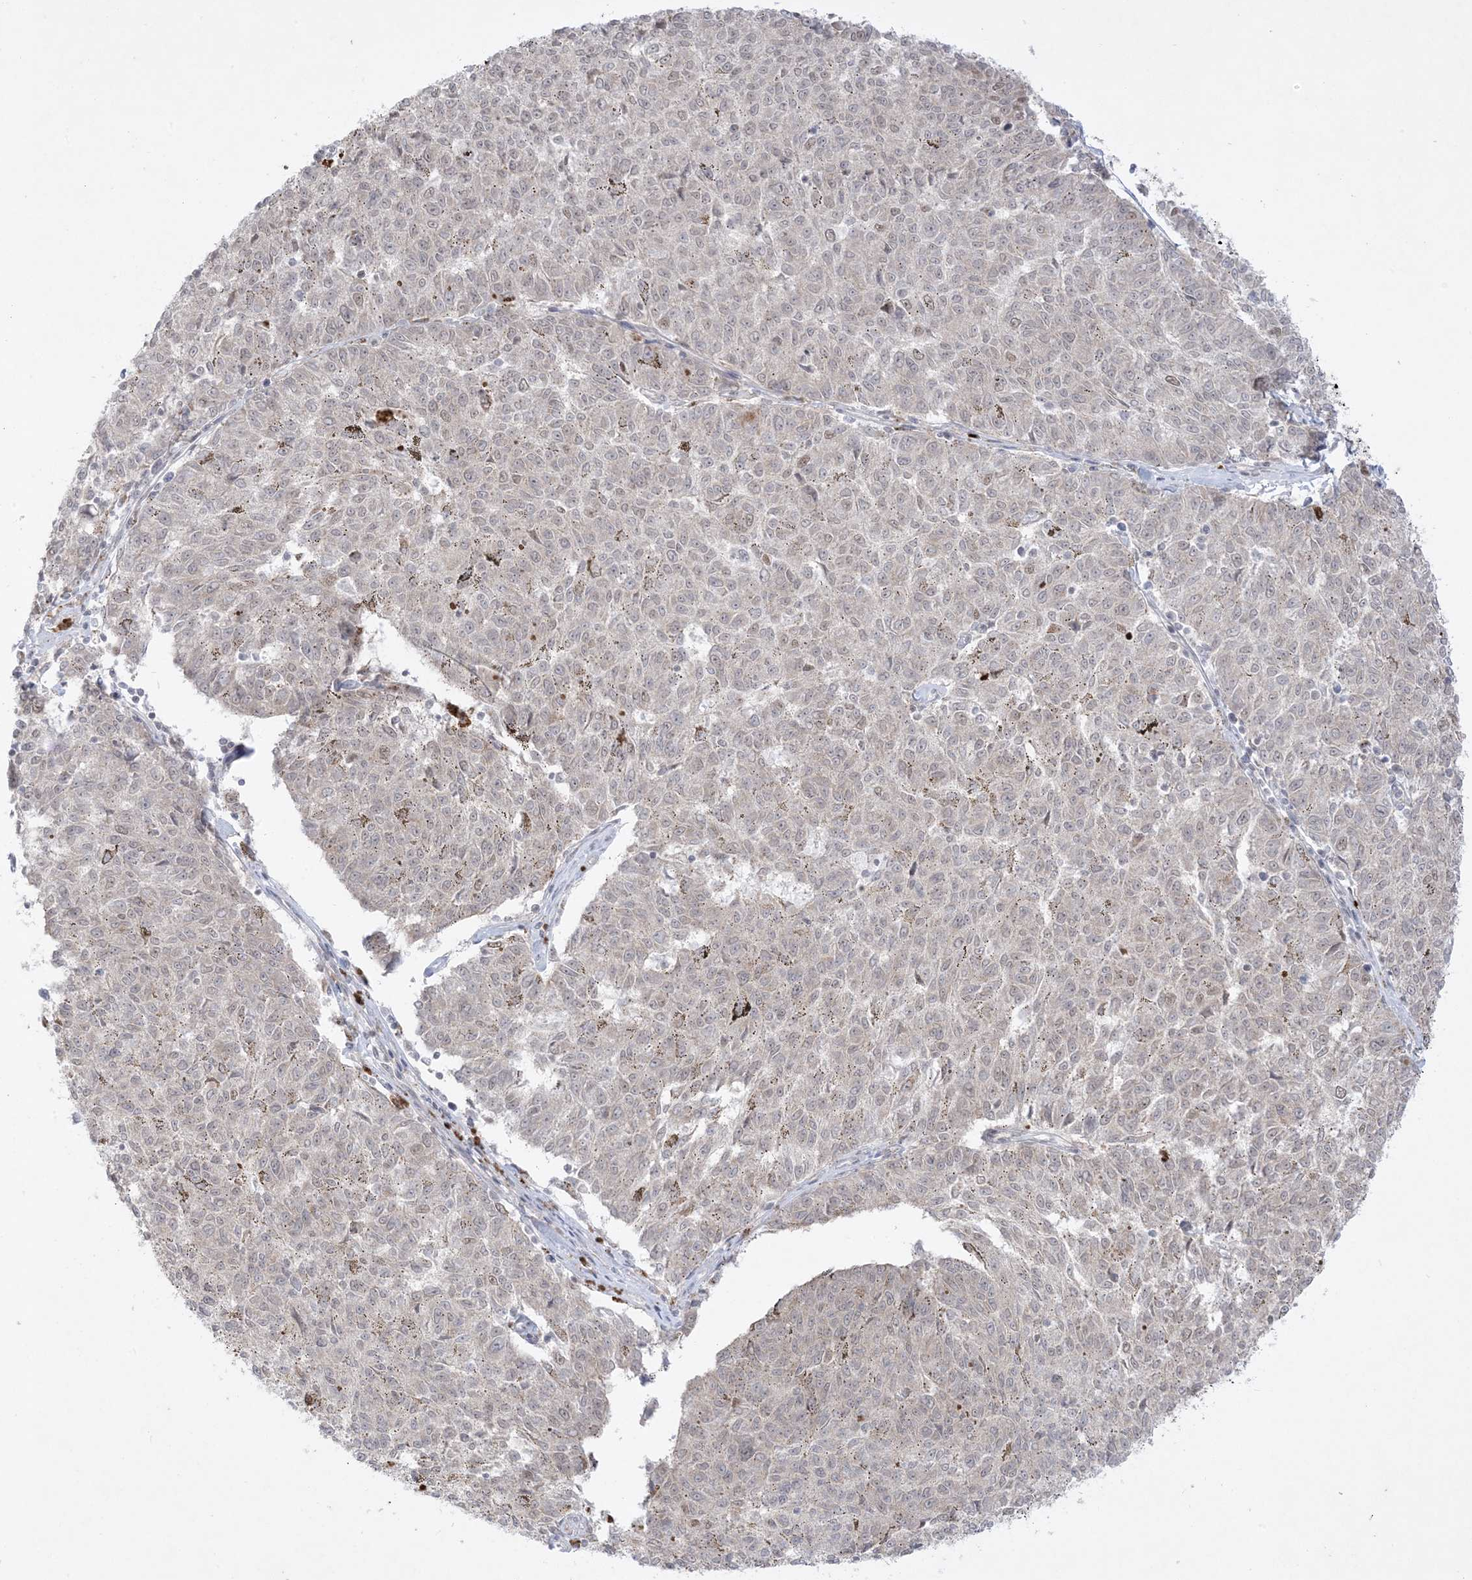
{"staining": {"intensity": "weak", "quantity": "<25%", "location": "nuclear"}, "tissue": "melanoma", "cell_type": "Tumor cells", "image_type": "cancer", "snomed": [{"axis": "morphology", "description": "Malignant melanoma, NOS"}, {"axis": "topography", "description": "Skin"}], "caption": "This is an IHC photomicrograph of malignant melanoma. There is no staining in tumor cells.", "gene": "PTK6", "patient": {"sex": "female", "age": 72}}